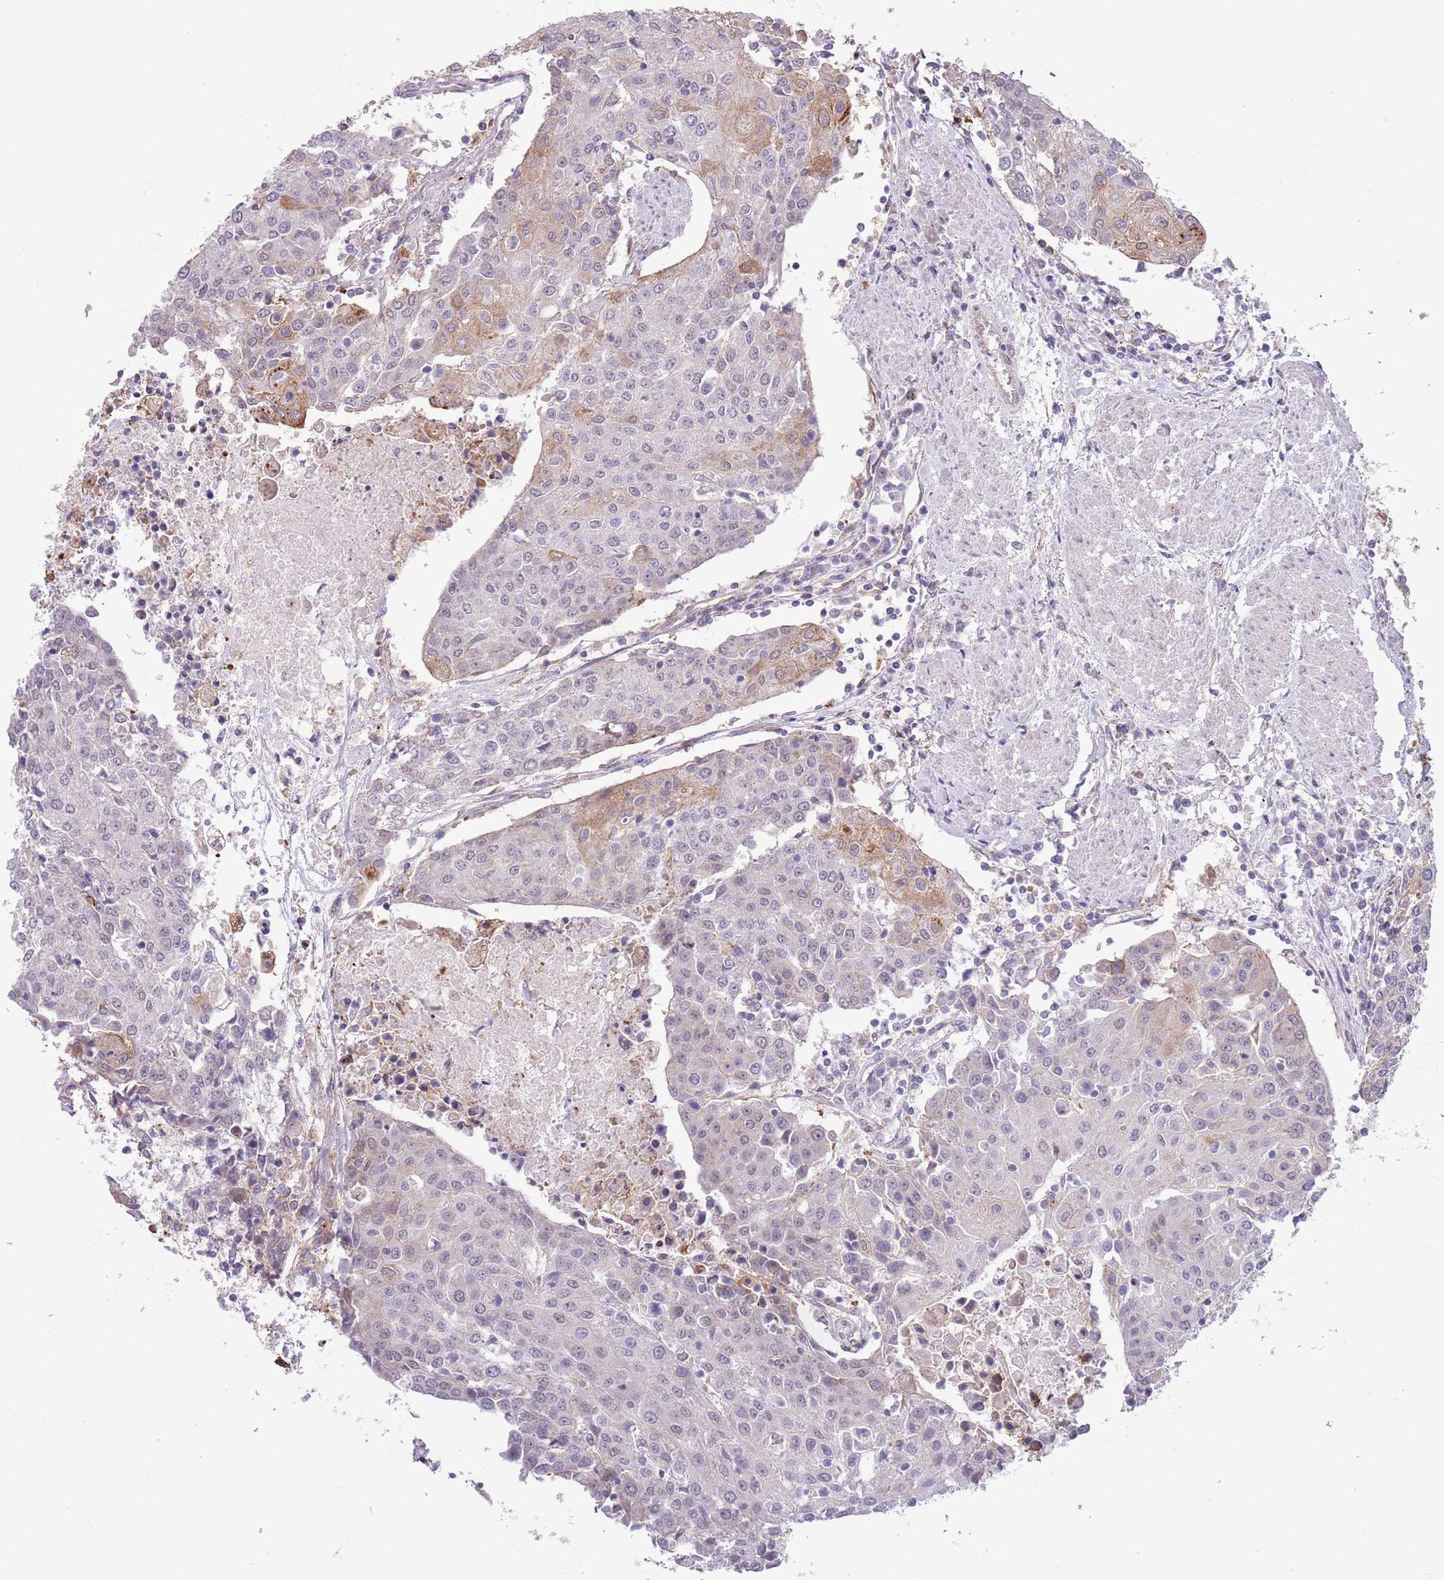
{"staining": {"intensity": "moderate", "quantity": "<25%", "location": "cytoplasmic/membranous"}, "tissue": "urothelial cancer", "cell_type": "Tumor cells", "image_type": "cancer", "snomed": [{"axis": "morphology", "description": "Urothelial carcinoma, High grade"}, {"axis": "topography", "description": "Urinary bladder"}], "caption": "A brown stain highlights moderate cytoplasmic/membranous positivity of a protein in human urothelial carcinoma (high-grade) tumor cells.", "gene": "CREBZF", "patient": {"sex": "female", "age": 85}}